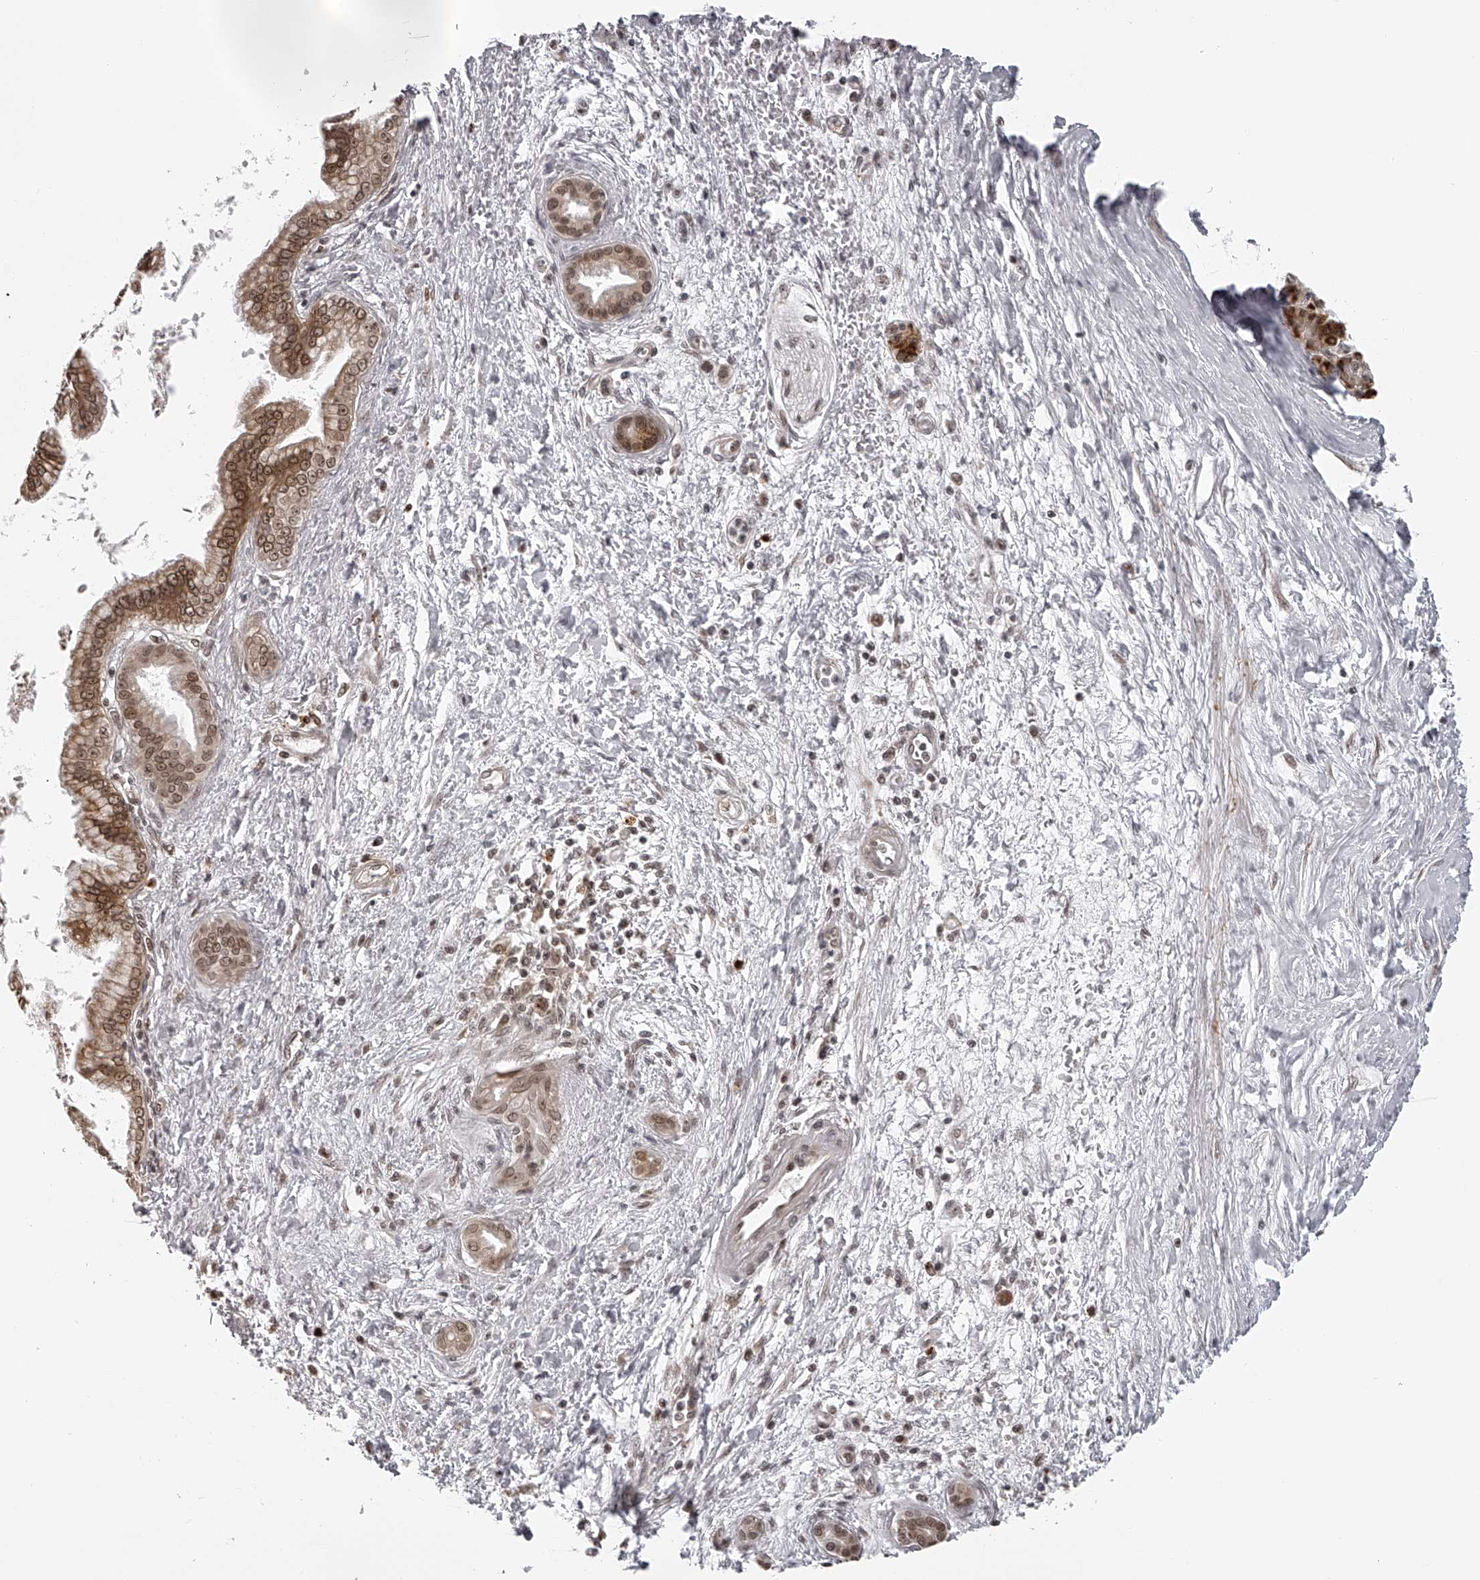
{"staining": {"intensity": "moderate", "quantity": ">75%", "location": "cytoplasmic/membranous,nuclear"}, "tissue": "pancreatic cancer", "cell_type": "Tumor cells", "image_type": "cancer", "snomed": [{"axis": "morphology", "description": "Adenocarcinoma, NOS"}, {"axis": "topography", "description": "Pancreas"}], "caption": "Tumor cells reveal medium levels of moderate cytoplasmic/membranous and nuclear expression in about >75% of cells in pancreatic adenocarcinoma.", "gene": "ODF2L", "patient": {"sex": "male", "age": 59}}